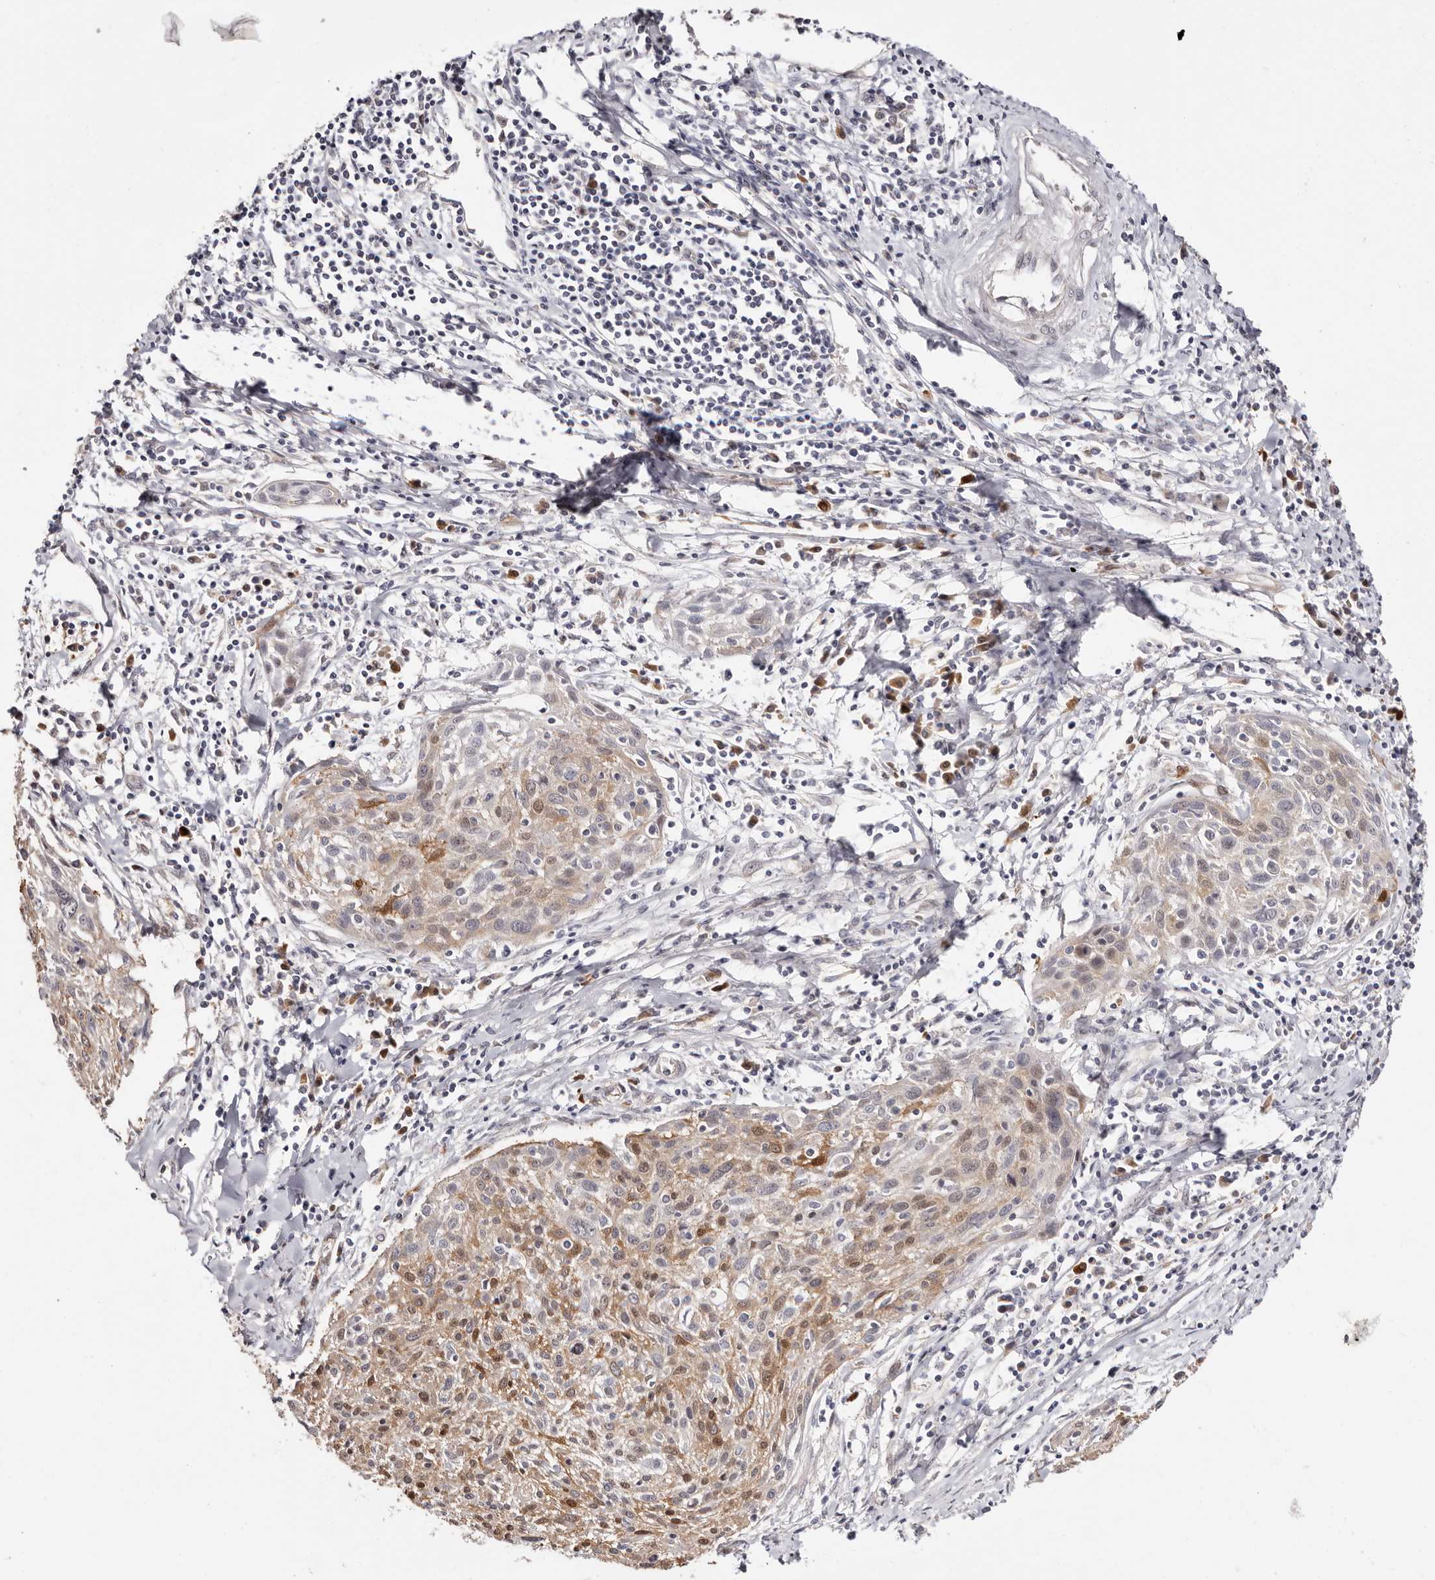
{"staining": {"intensity": "moderate", "quantity": "25%-75%", "location": "cytoplasmic/membranous"}, "tissue": "cervical cancer", "cell_type": "Tumor cells", "image_type": "cancer", "snomed": [{"axis": "morphology", "description": "Squamous cell carcinoma, NOS"}, {"axis": "topography", "description": "Cervix"}], "caption": "Tumor cells show medium levels of moderate cytoplasmic/membranous positivity in approximately 25%-75% of cells in human cervical cancer.", "gene": "GFOD1", "patient": {"sex": "female", "age": 51}}